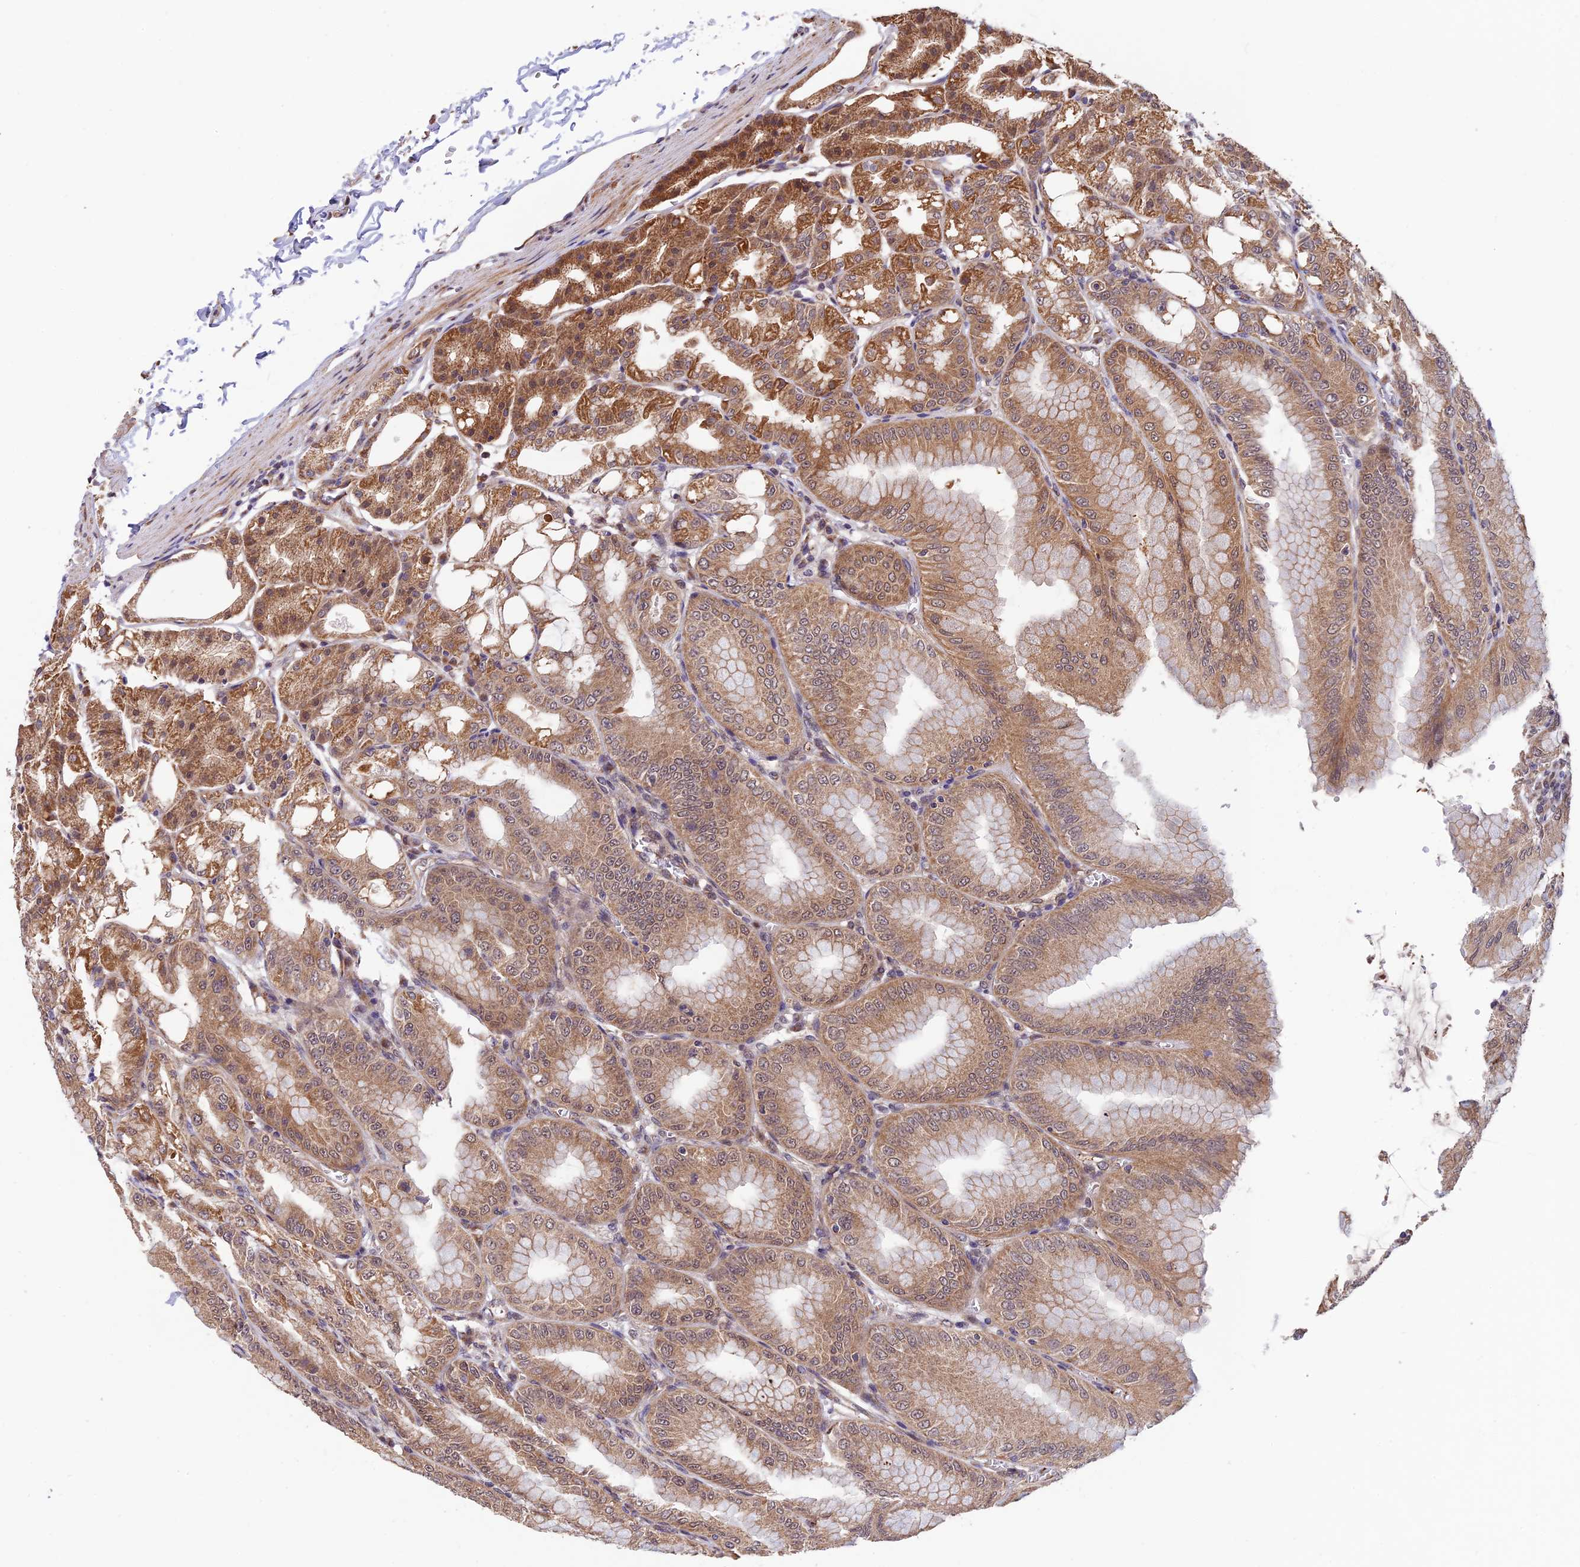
{"staining": {"intensity": "moderate", "quantity": ">75%", "location": "cytoplasmic/membranous"}, "tissue": "stomach", "cell_type": "Glandular cells", "image_type": "normal", "snomed": [{"axis": "morphology", "description": "Normal tissue, NOS"}, {"axis": "topography", "description": "Stomach, lower"}], "caption": "Protein analysis of normal stomach displays moderate cytoplasmic/membranous staining in approximately >75% of glandular cells.", "gene": "MNS1", "patient": {"sex": "male", "age": 71}}